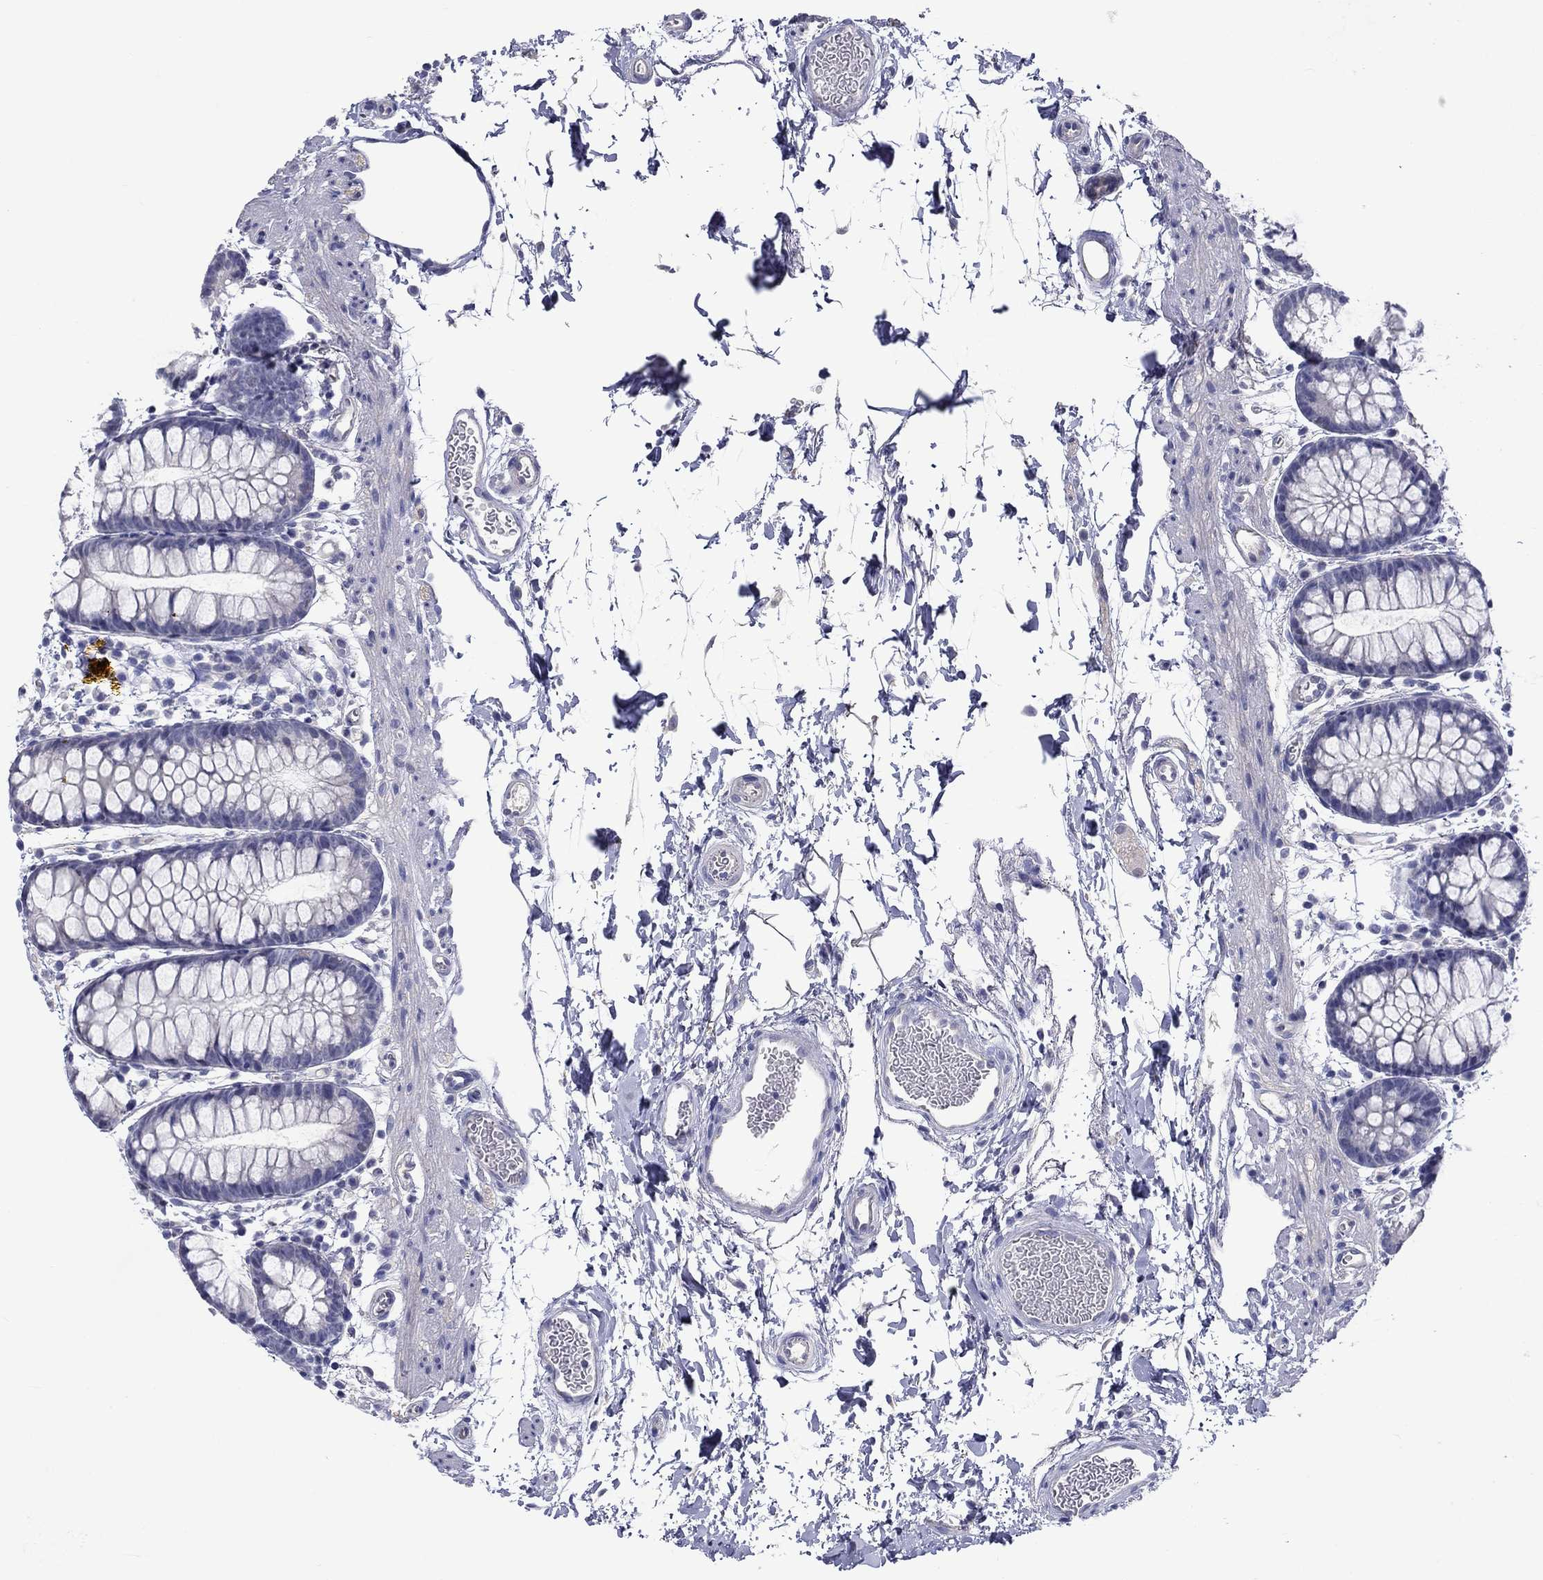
{"staining": {"intensity": "negative", "quantity": "none", "location": "none"}, "tissue": "rectum", "cell_type": "Glandular cells", "image_type": "normal", "snomed": [{"axis": "morphology", "description": "Normal tissue, NOS"}, {"axis": "topography", "description": "Rectum"}], "caption": "An IHC photomicrograph of benign rectum is shown. There is no staining in glandular cells of rectum. (Stains: DAB immunohistochemistry with hematoxylin counter stain, Microscopy: brightfield microscopy at high magnification).", "gene": "CNDP1", "patient": {"sex": "male", "age": 57}}